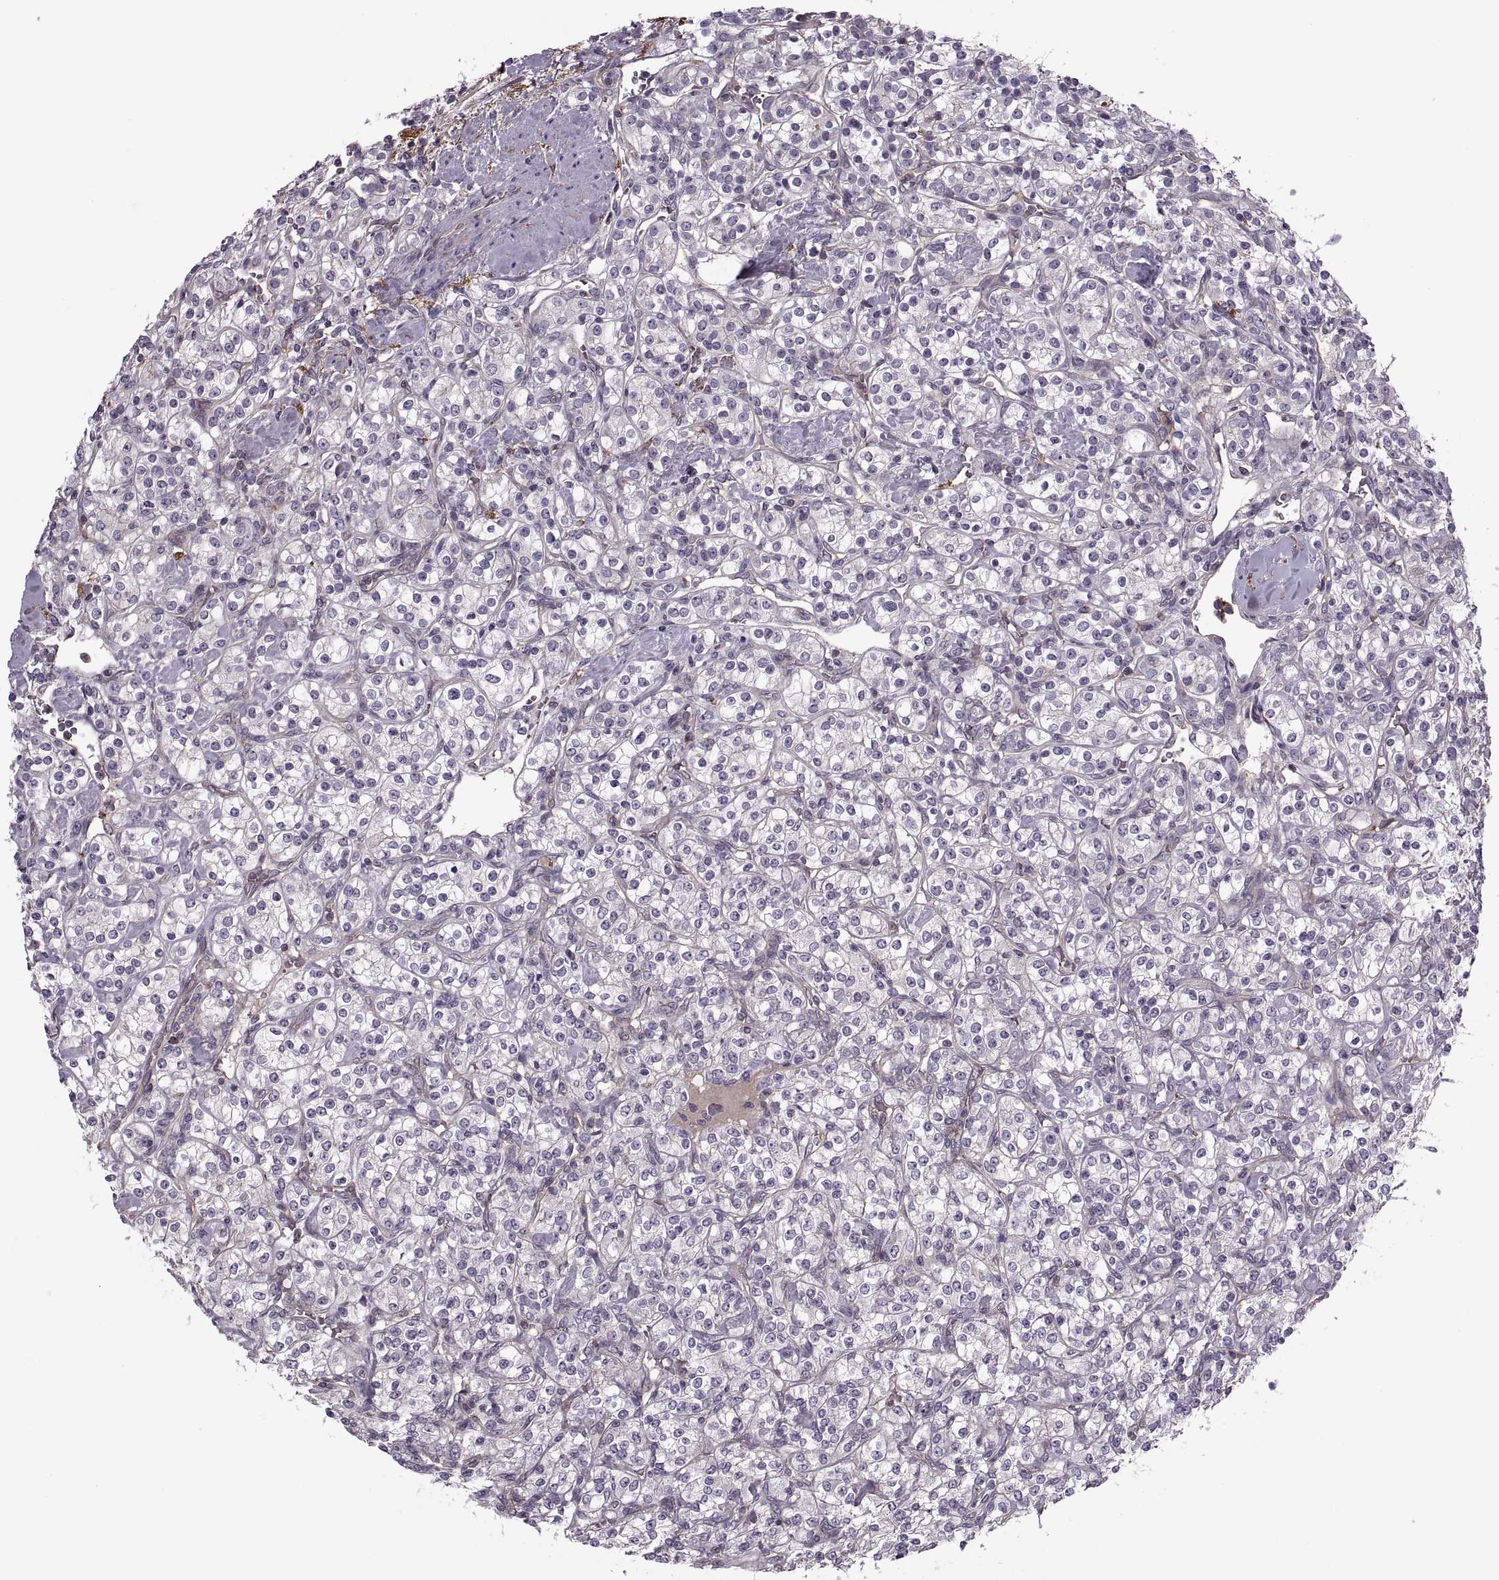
{"staining": {"intensity": "negative", "quantity": "none", "location": "none"}, "tissue": "renal cancer", "cell_type": "Tumor cells", "image_type": "cancer", "snomed": [{"axis": "morphology", "description": "Adenocarcinoma, NOS"}, {"axis": "topography", "description": "Kidney"}], "caption": "The micrograph displays no significant positivity in tumor cells of adenocarcinoma (renal).", "gene": "SLC2A3", "patient": {"sex": "male", "age": 77}}